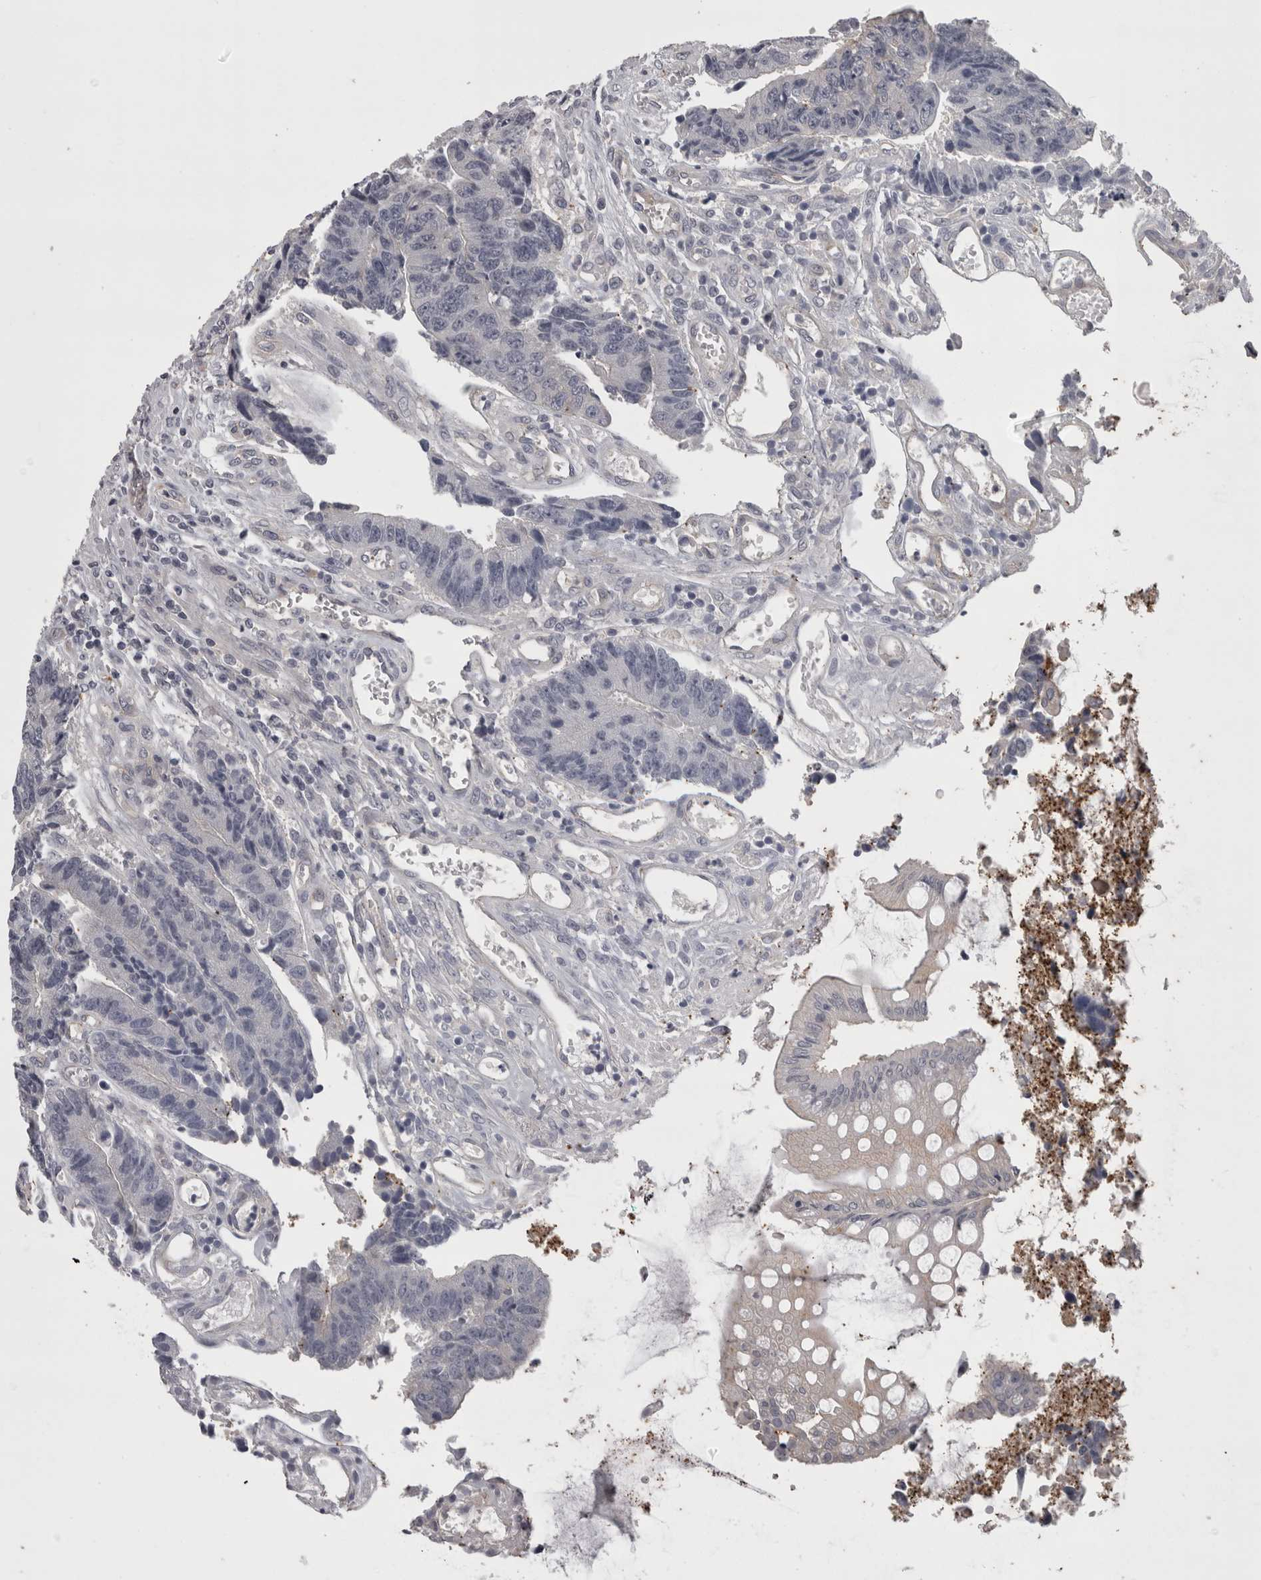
{"staining": {"intensity": "negative", "quantity": "none", "location": "none"}, "tissue": "colorectal cancer", "cell_type": "Tumor cells", "image_type": "cancer", "snomed": [{"axis": "morphology", "description": "Adenocarcinoma, NOS"}, {"axis": "topography", "description": "Rectum"}], "caption": "This is a image of immunohistochemistry (IHC) staining of colorectal adenocarcinoma, which shows no positivity in tumor cells. The staining was performed using DAB to visualize the protein expression in brown, while the nuclei were stained in blue with hematoxylin (Magnification: 20x).", "gene": "LYZL6", "patient": {"sex": "male", "age": 84}}